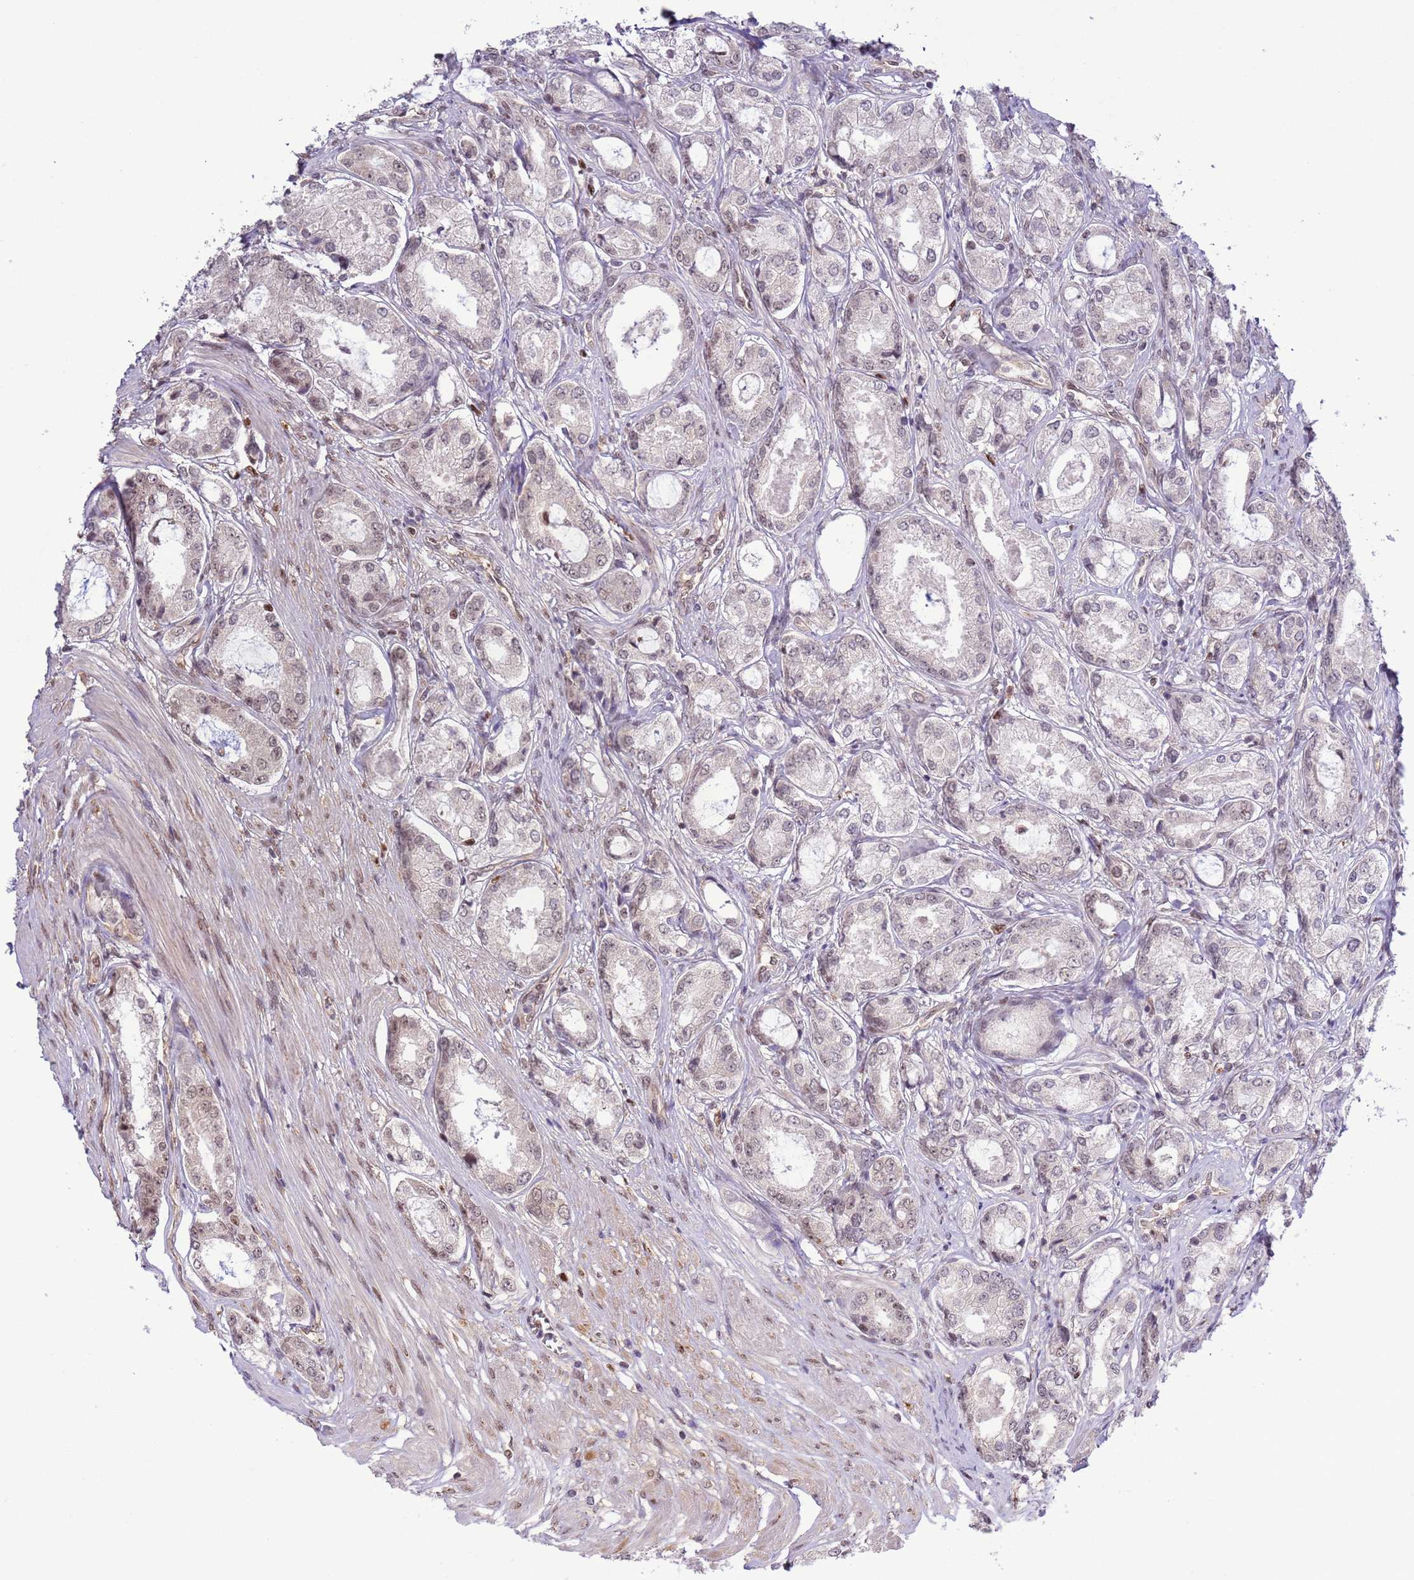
{"staining": {"intensity": "weak", "quantity": "<25%", "location": "cytoplasmic/membranous,nuclear"}, "tissue": "prostate cancer", "cell_type": "Tumor cells", "image_type": "cancer", "snomed": [{"axis": "morphology", "description": "Adenocarcinoma, Low grade"}, {"axis": "topography", "description": "Prostate"}], "caption": "Immunohistochemistry (IHC) histopathology image of neoplastic tissue: prostate cancer stained with DAB displays no significant protein expression in tumor cells. (Immunohistochemistry, brightfield microscopy, high magnification).", "gene": "PRPF6", "patient": {"sex": "male", "age": 68}}